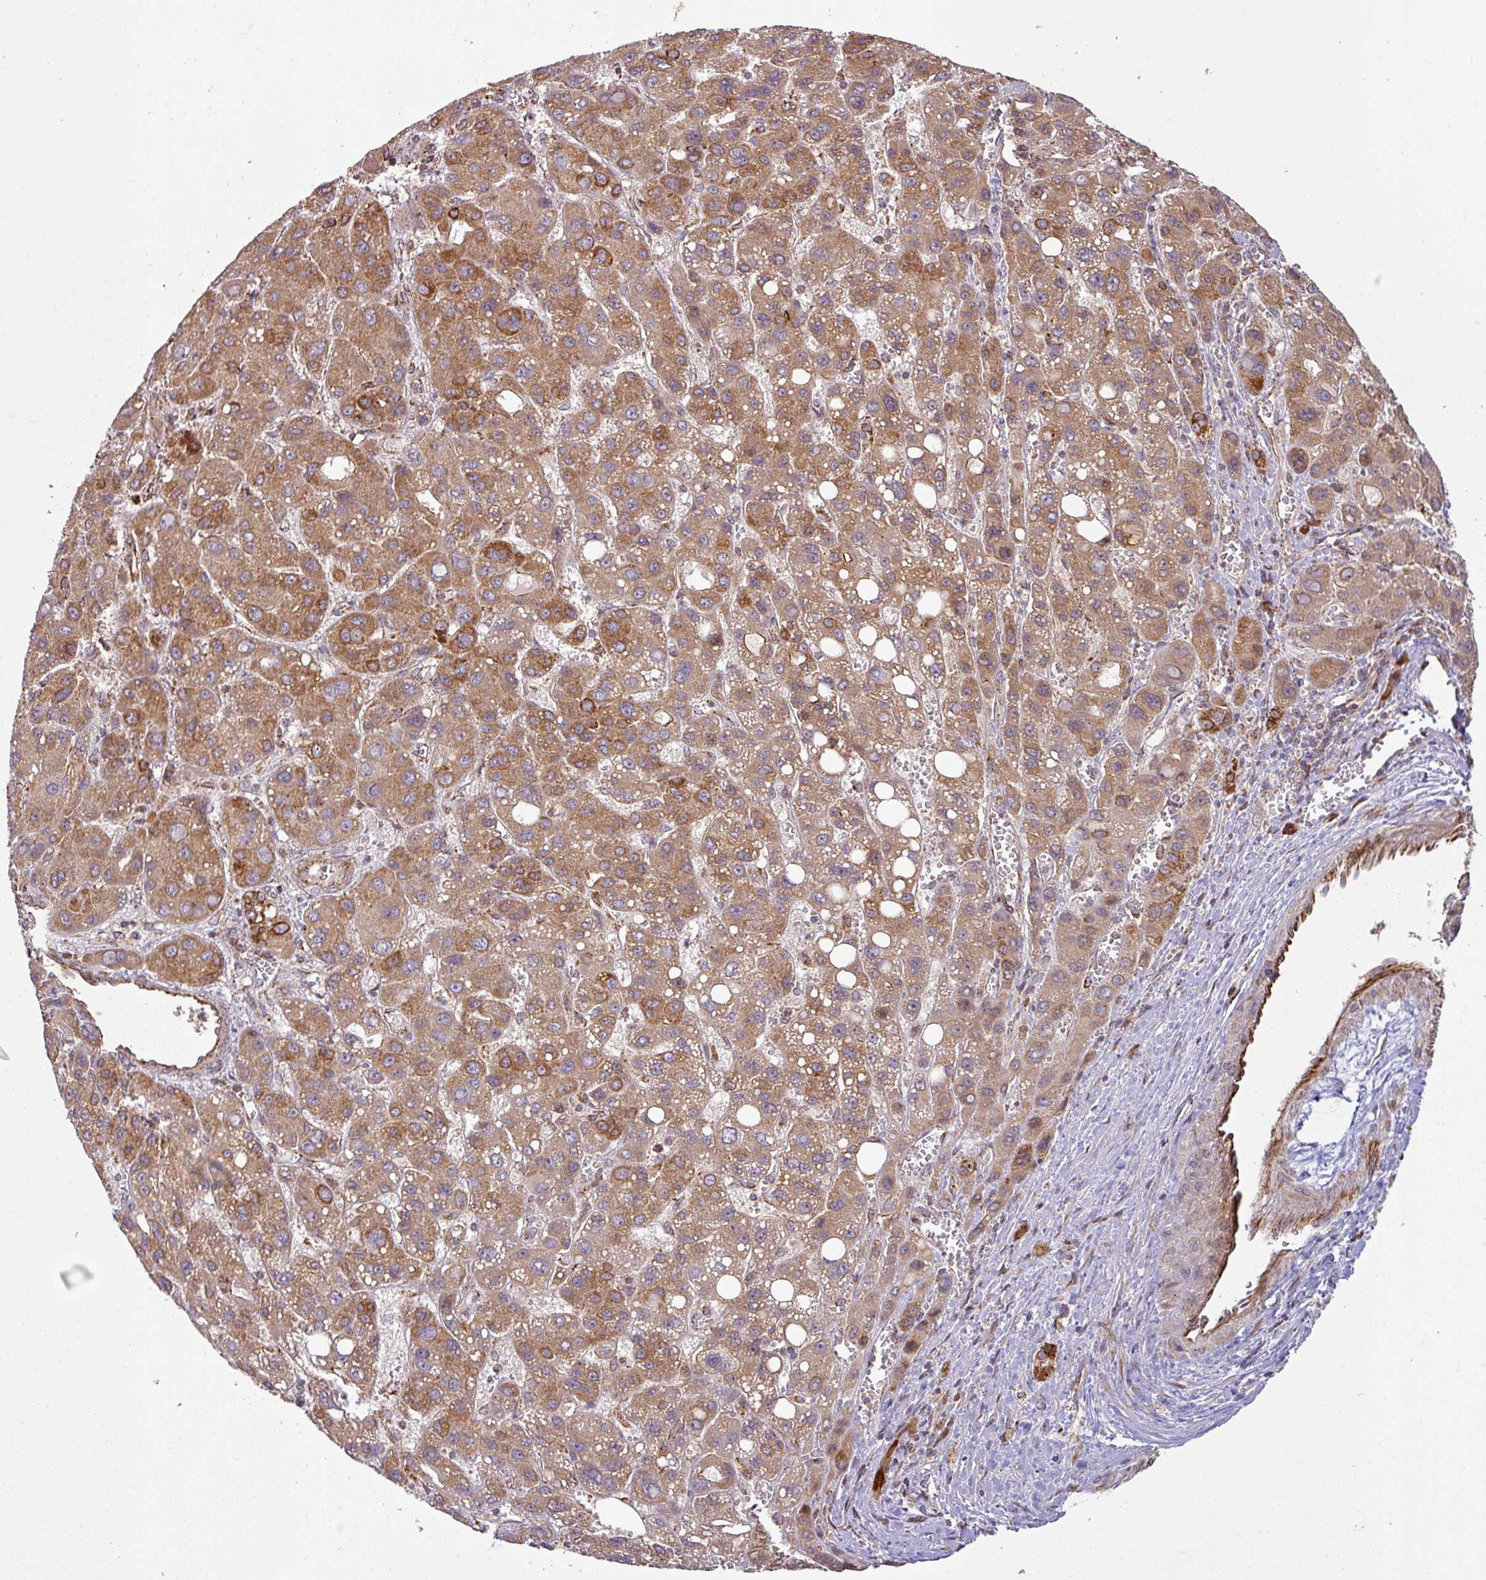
{"staining": {"intensity": "moderate", "quantity": ">75%", "location": "cytoplasmic/membranous"}, "tissue": "liver cancer", "cell_type": "Tumor cells", "image_type": "cancer", "snomed": [{"axis": "morphology", "description": "Carcinoma, Hepatocellular, NOS"}, {"axis": "topography", "description": "Liver"}], "caption": "This histopathology image demonstrates immunohistochemistry (IHC) staining of human liver hepatocellular carcinoma, with medium moderate cytoplasmic/membranous staining in about >75% of tumor cells.", "gene": "GPD2", "patient": {"sex": "male", "age": 55}}